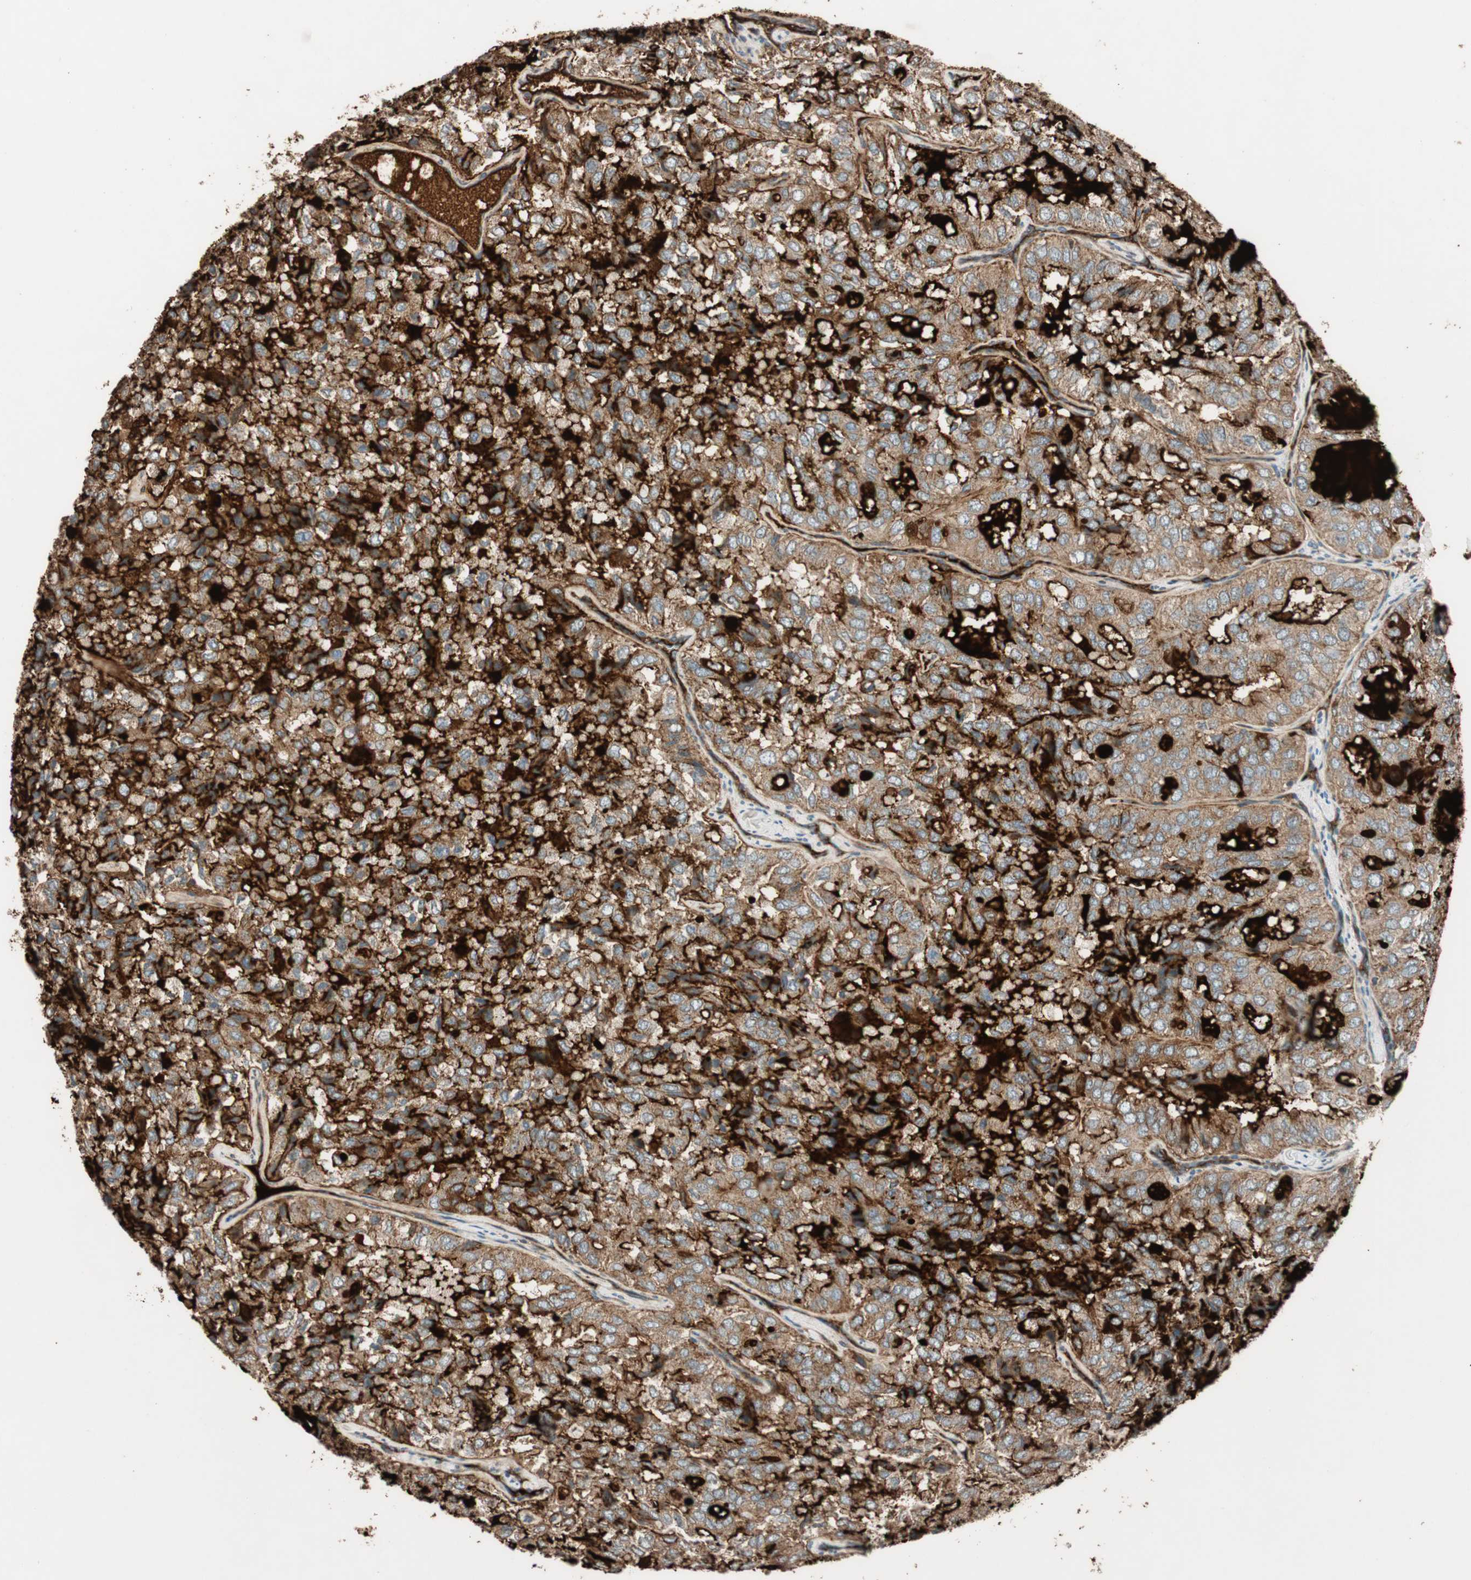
{"staining": {"intensity": "strong", "quantity": ">75%", "location": "cytoplasmic/membranous"}, "tissue": "thyroid cancer", "cell_type": "Tumor cells", "image_type": "cancer", "snomed": [{"axis": "morphology", "description": "Follicular adenoma carcinoma, NOS"}, {"axis": "topography", "description": "Thyroid gland"}], "caption": "The photomicrograph displays a brown stain indicating the presence of a protein in the cytoplasmic/membranous of tumor cells in thyroid cancer (follicular adenoma carcinoma).", "gene": "CC2D1A", "patient": {"sex": "male", "age": 75}}